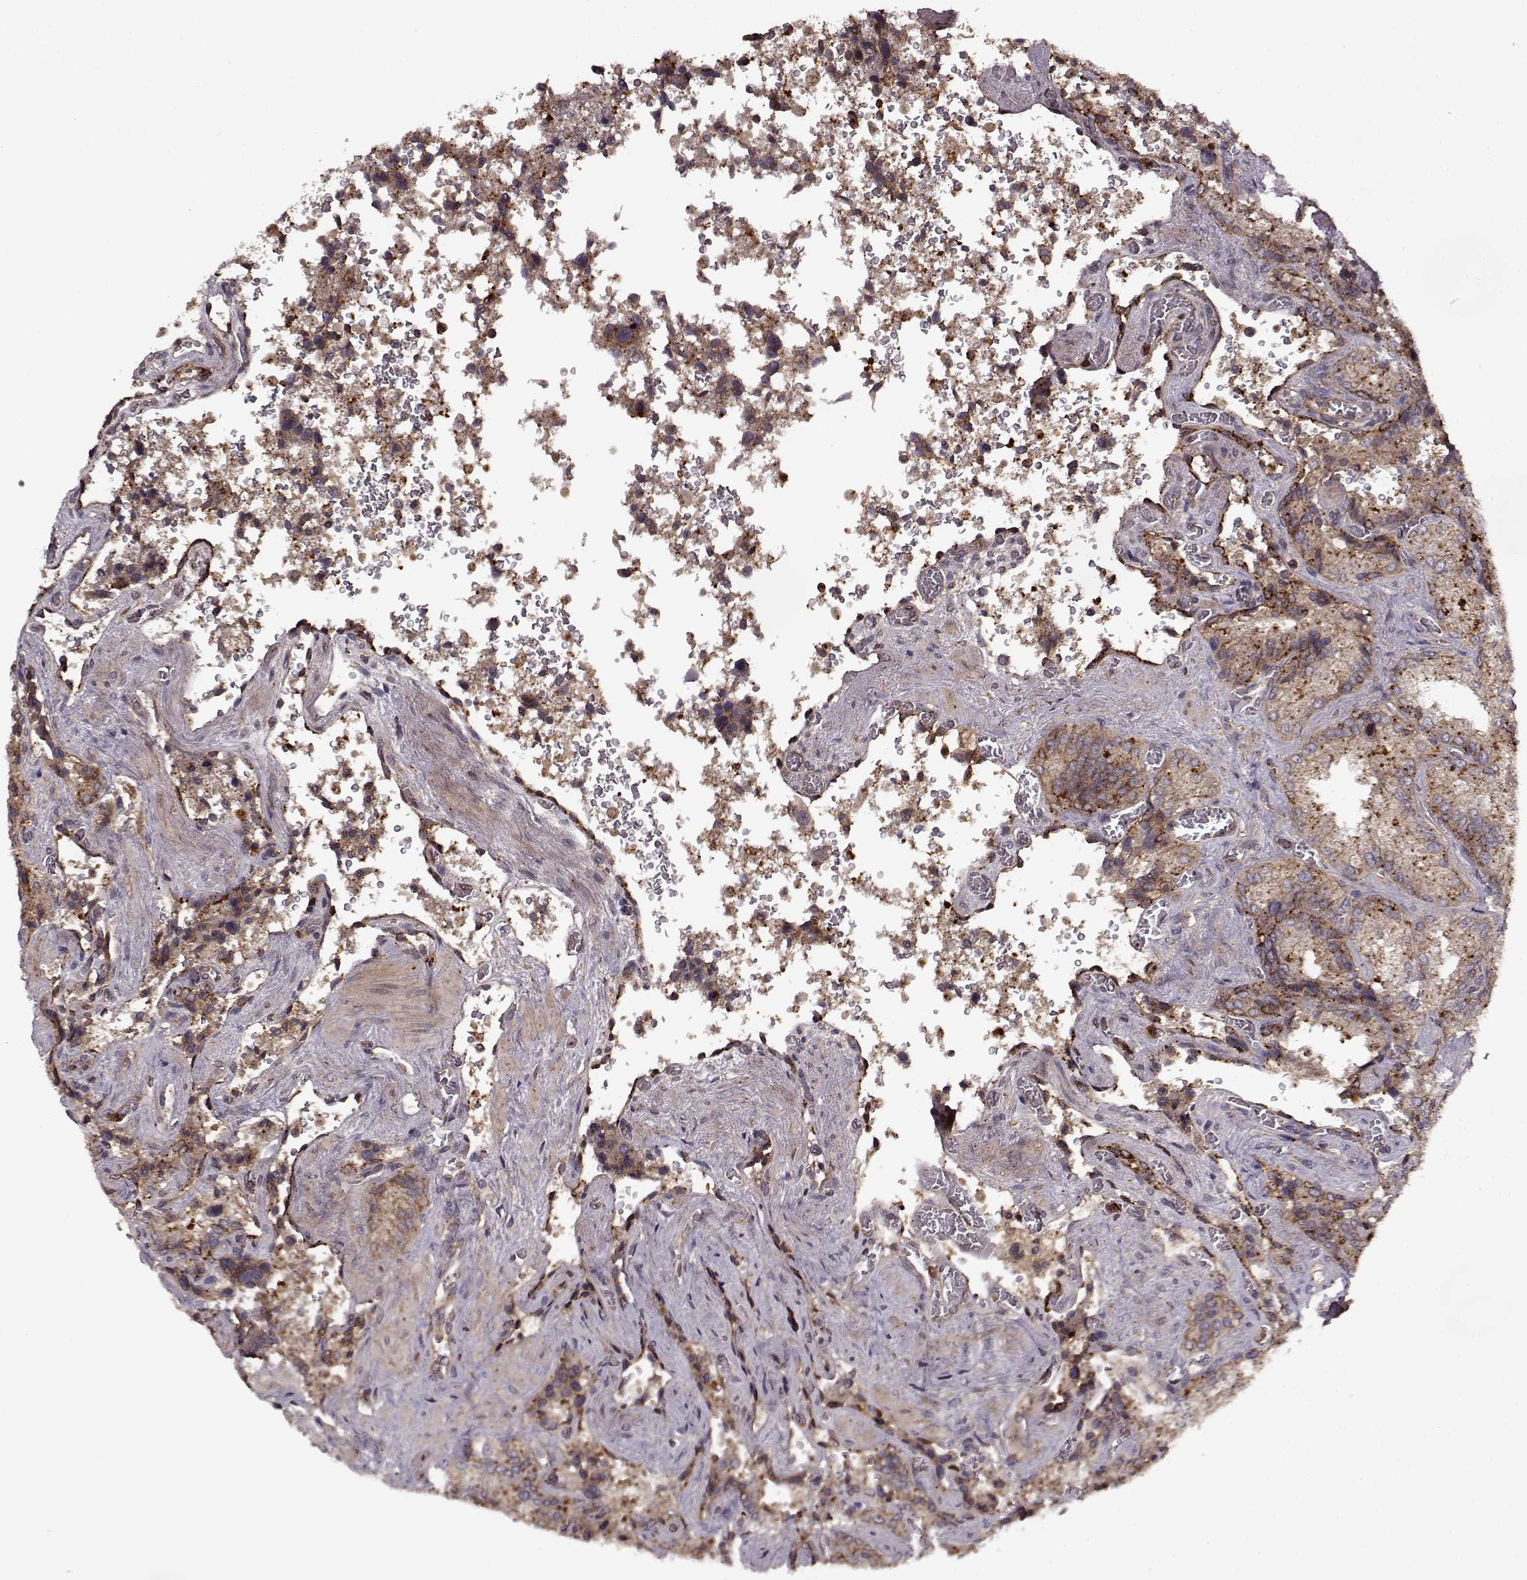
{"staining": {"intensity": "moderate", "quantity": ">75%", "location": "cytoplasmic/membranous"}, "tissue": "seminal vesicle", "cell_type": "Glandular cells", "image_type": "normal", "snomed": [{"axis": "morphology", "description": "Normal tissue, NOS"}, {"axis": "topography", "description": "Seminal veicle"}], "caption": "The micrograph reveals immunohistochemical staining of benign seminal vesicle. There is moderate cytoplasmic/membranous expression is seen in about >75% of glandular cells.", "gene": "IFRD2", "patient": {"sex": "male", "age": 37}}